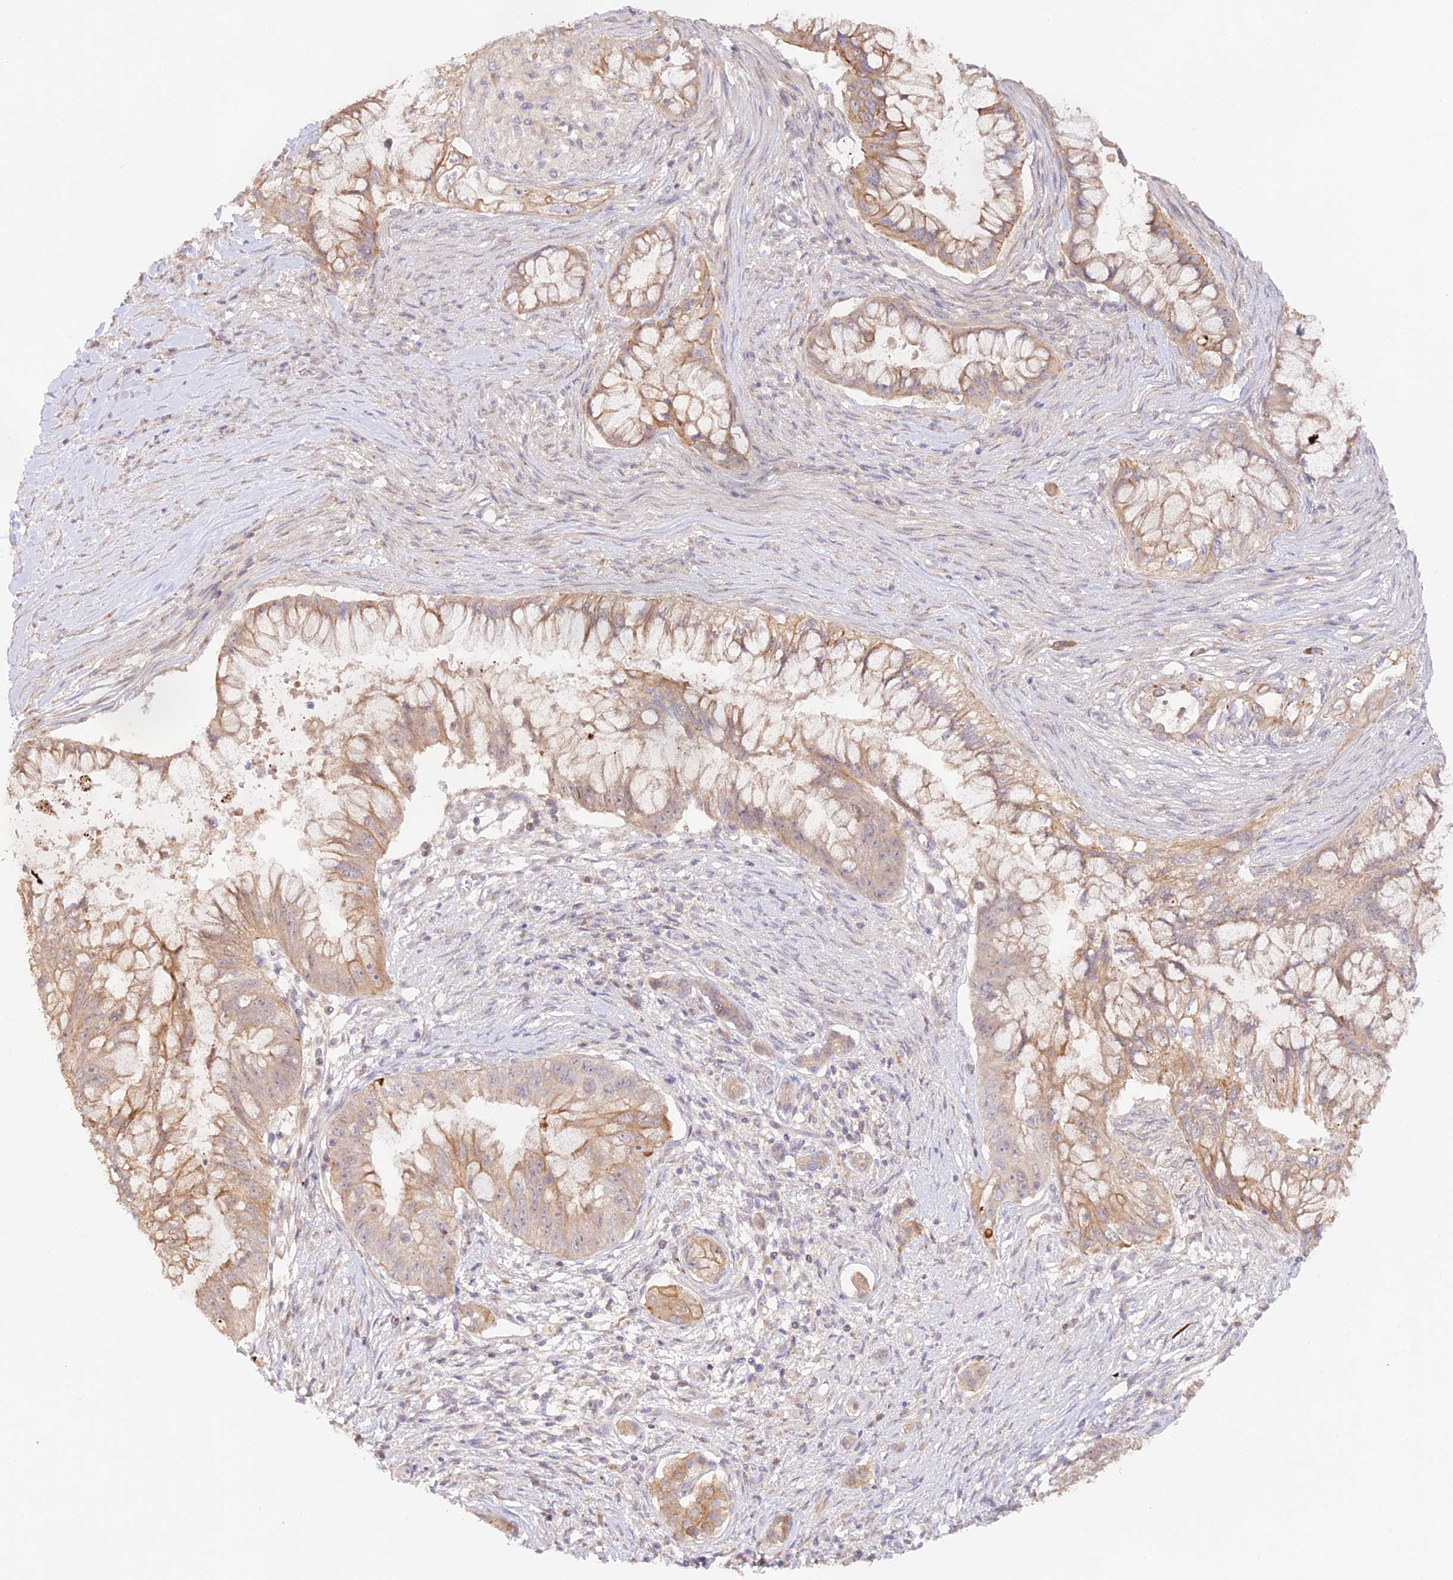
{"staining": {"intensity": "moderate", "quantity": ">75%", "location": "cytoplasmic/membranous"}, "tissue": "pancreatic cancer", "cell_type": "Tumor cells", "image_type": "cancer", "snomed": [{"axis": "morphology", "description": "Adenocarcinoma, NOS"}, {"axis": "topography", "description": "Pancreas"}], "caption": "Pancreatic adenocarcinoma was stained to show a protein in brown. There is medium levels of moderate cytoplasmic/membranous staining in about >75% of tumor cells. (IHC, brightfield microscopy, high magnification).", "gene": "CAMSAP3", "patient": {"sex": "male", "age": 48}}